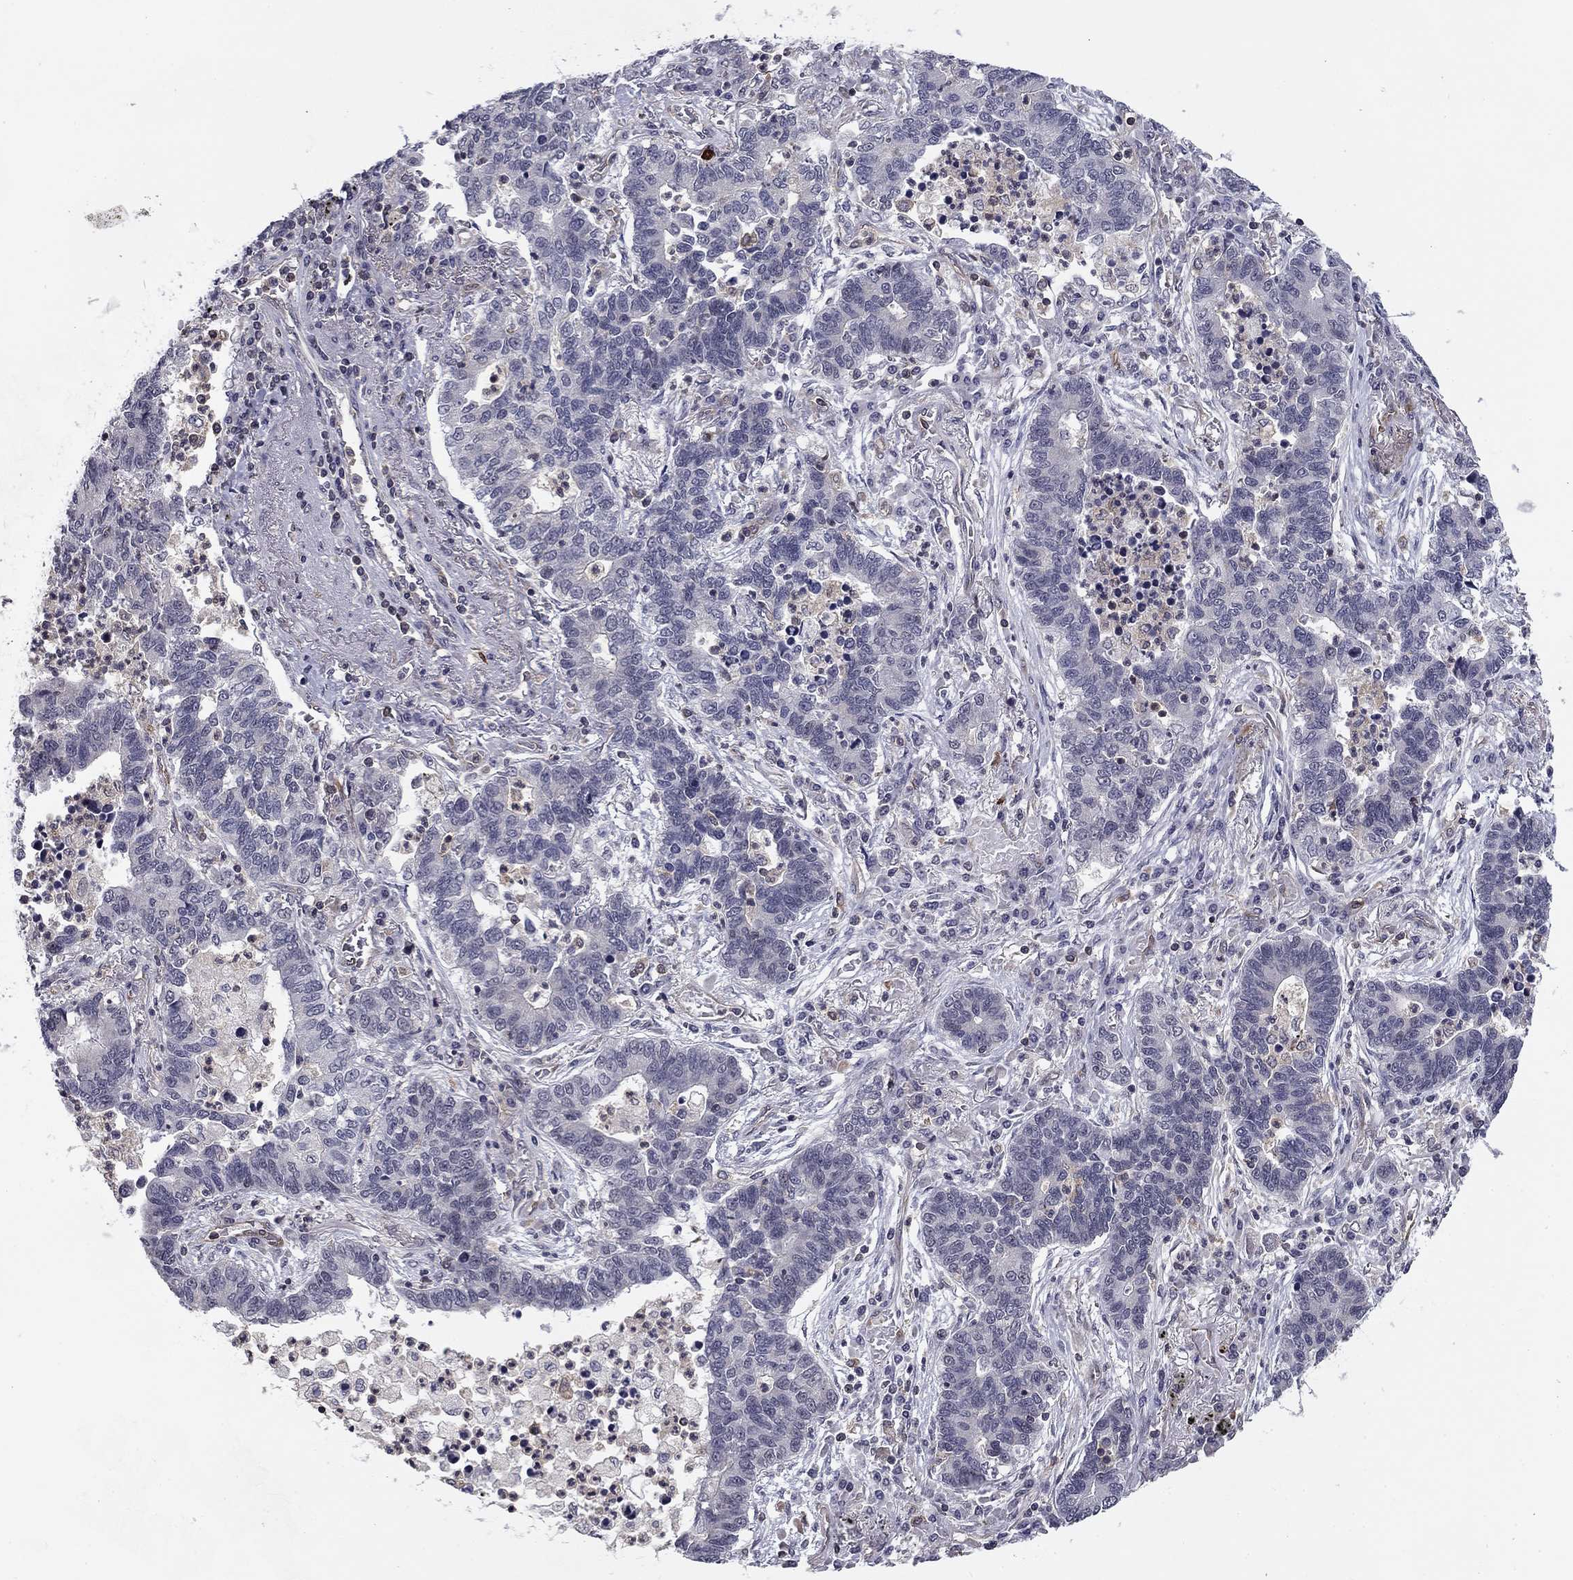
{"staining": {"intensity": "negative", "quantity": "none", "location": "none"}, "tissue": "lung cancer", "cell_type": "Tumor cells", "image_type": "cancer", "snomed": [{"axis": "morphology", "description": "Adenocarcinoma, NOS"}, {"axis": "topography", "description": "Lung"}], "caption": "Lung adenocarcinoma was stained to show a protein in brown. There is no significant expression in tumor cells.", "gene": "PLCB2", "patient": {"sex": "female", "age": 57}}